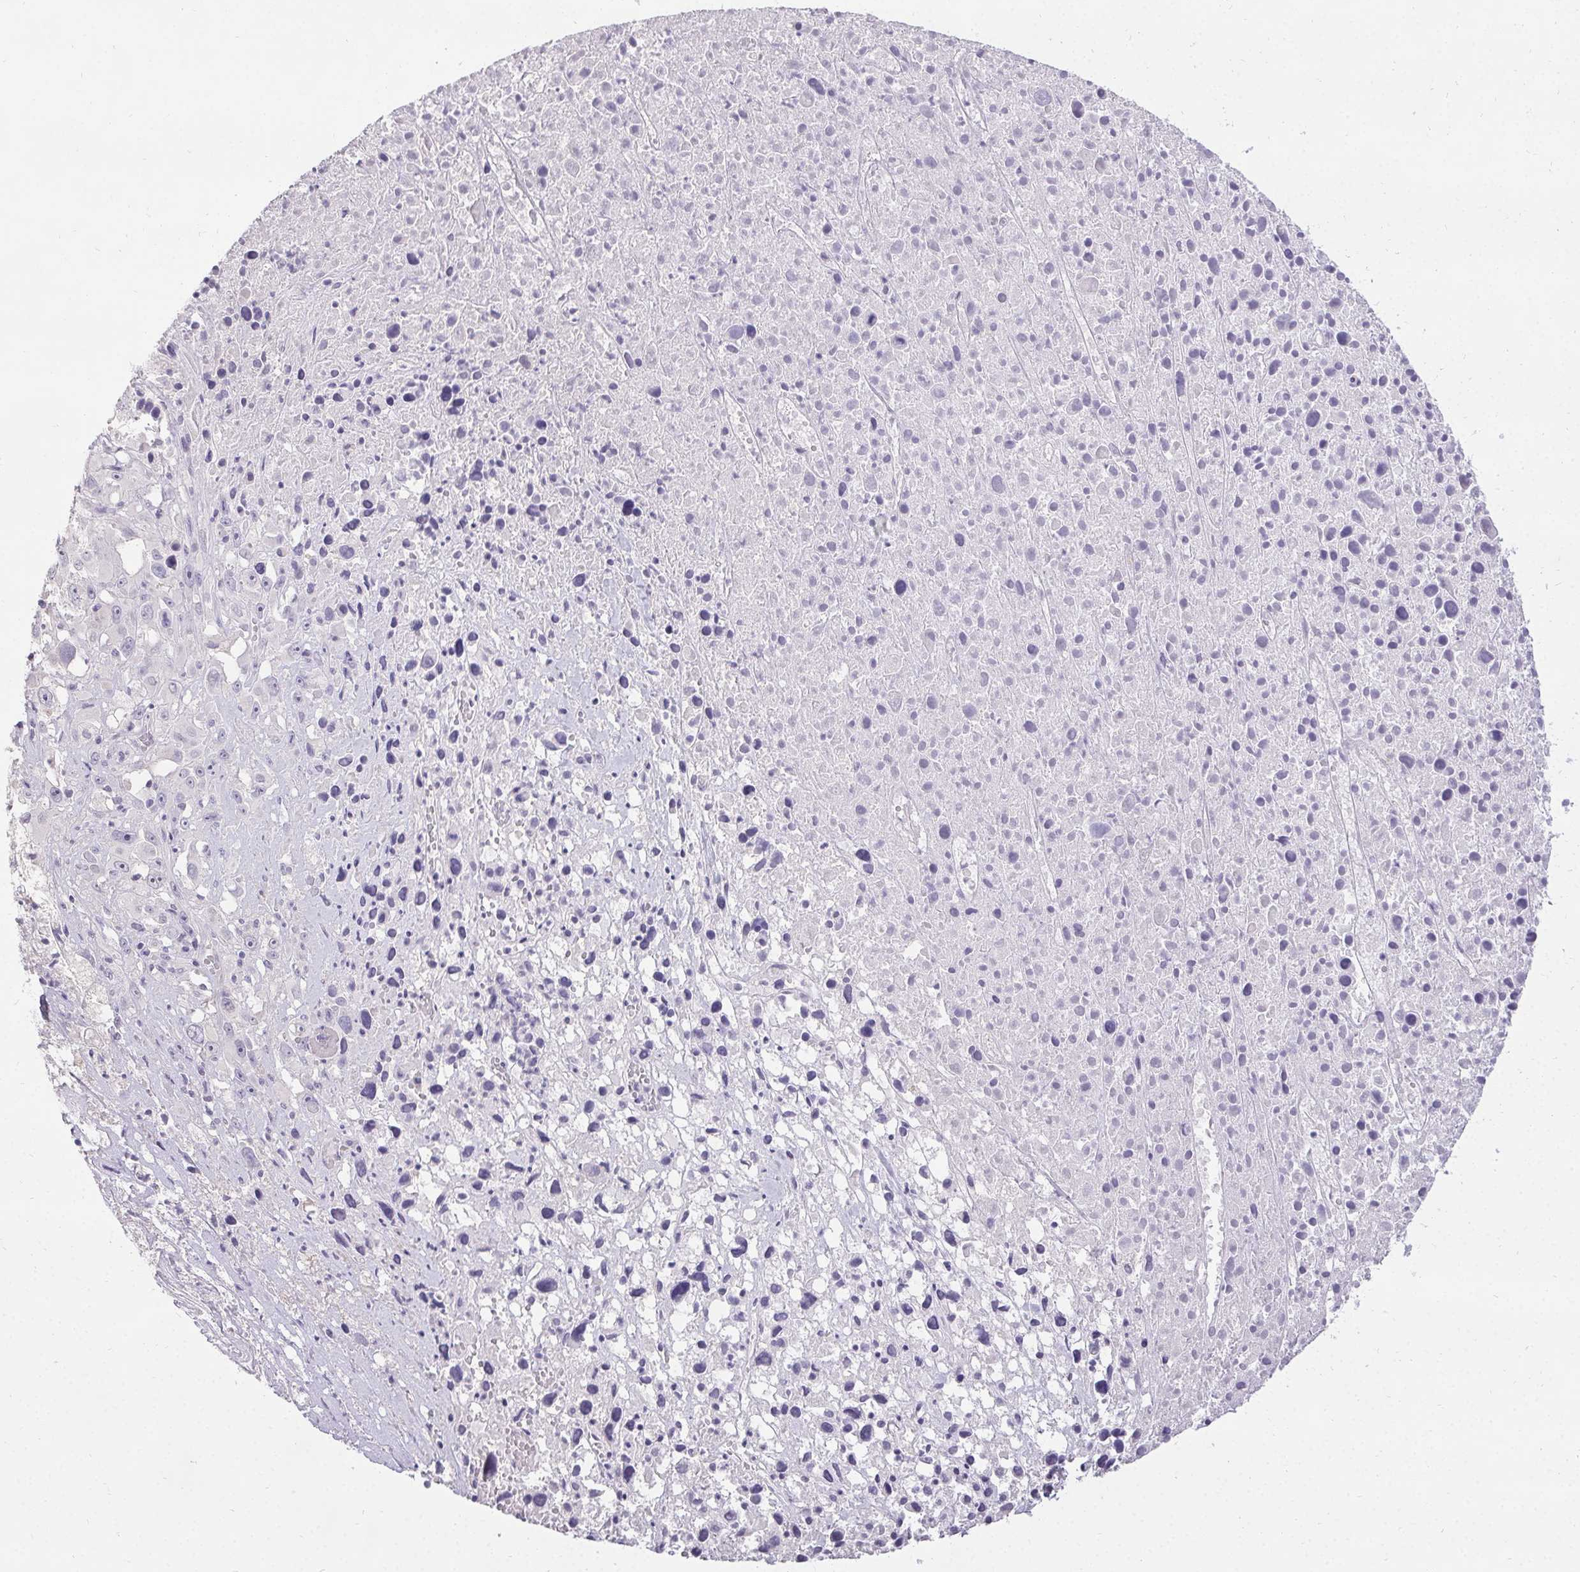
{"staining": {"intensity": "negative", "quantity": "none", "location": "none"}, "tissue": "melanoma", "cell_type": "Tumor cells", "image_type": "cancer", "snomed": [{"axis": "morphology", "description": "Malignant melanoma, Metastatic site"}, {"axis": "topography", "description": "Soft tissue"}], "caption": "IHC histopathology image of neoplastic tissue: melanoma stained with DAB displays no significant protein positivity in tumor cells. (DAB IHC visualized using brightfield microscopy, high magnification).", "gene": "PMEL", "patient": {"sex": "male", "age": 50}}